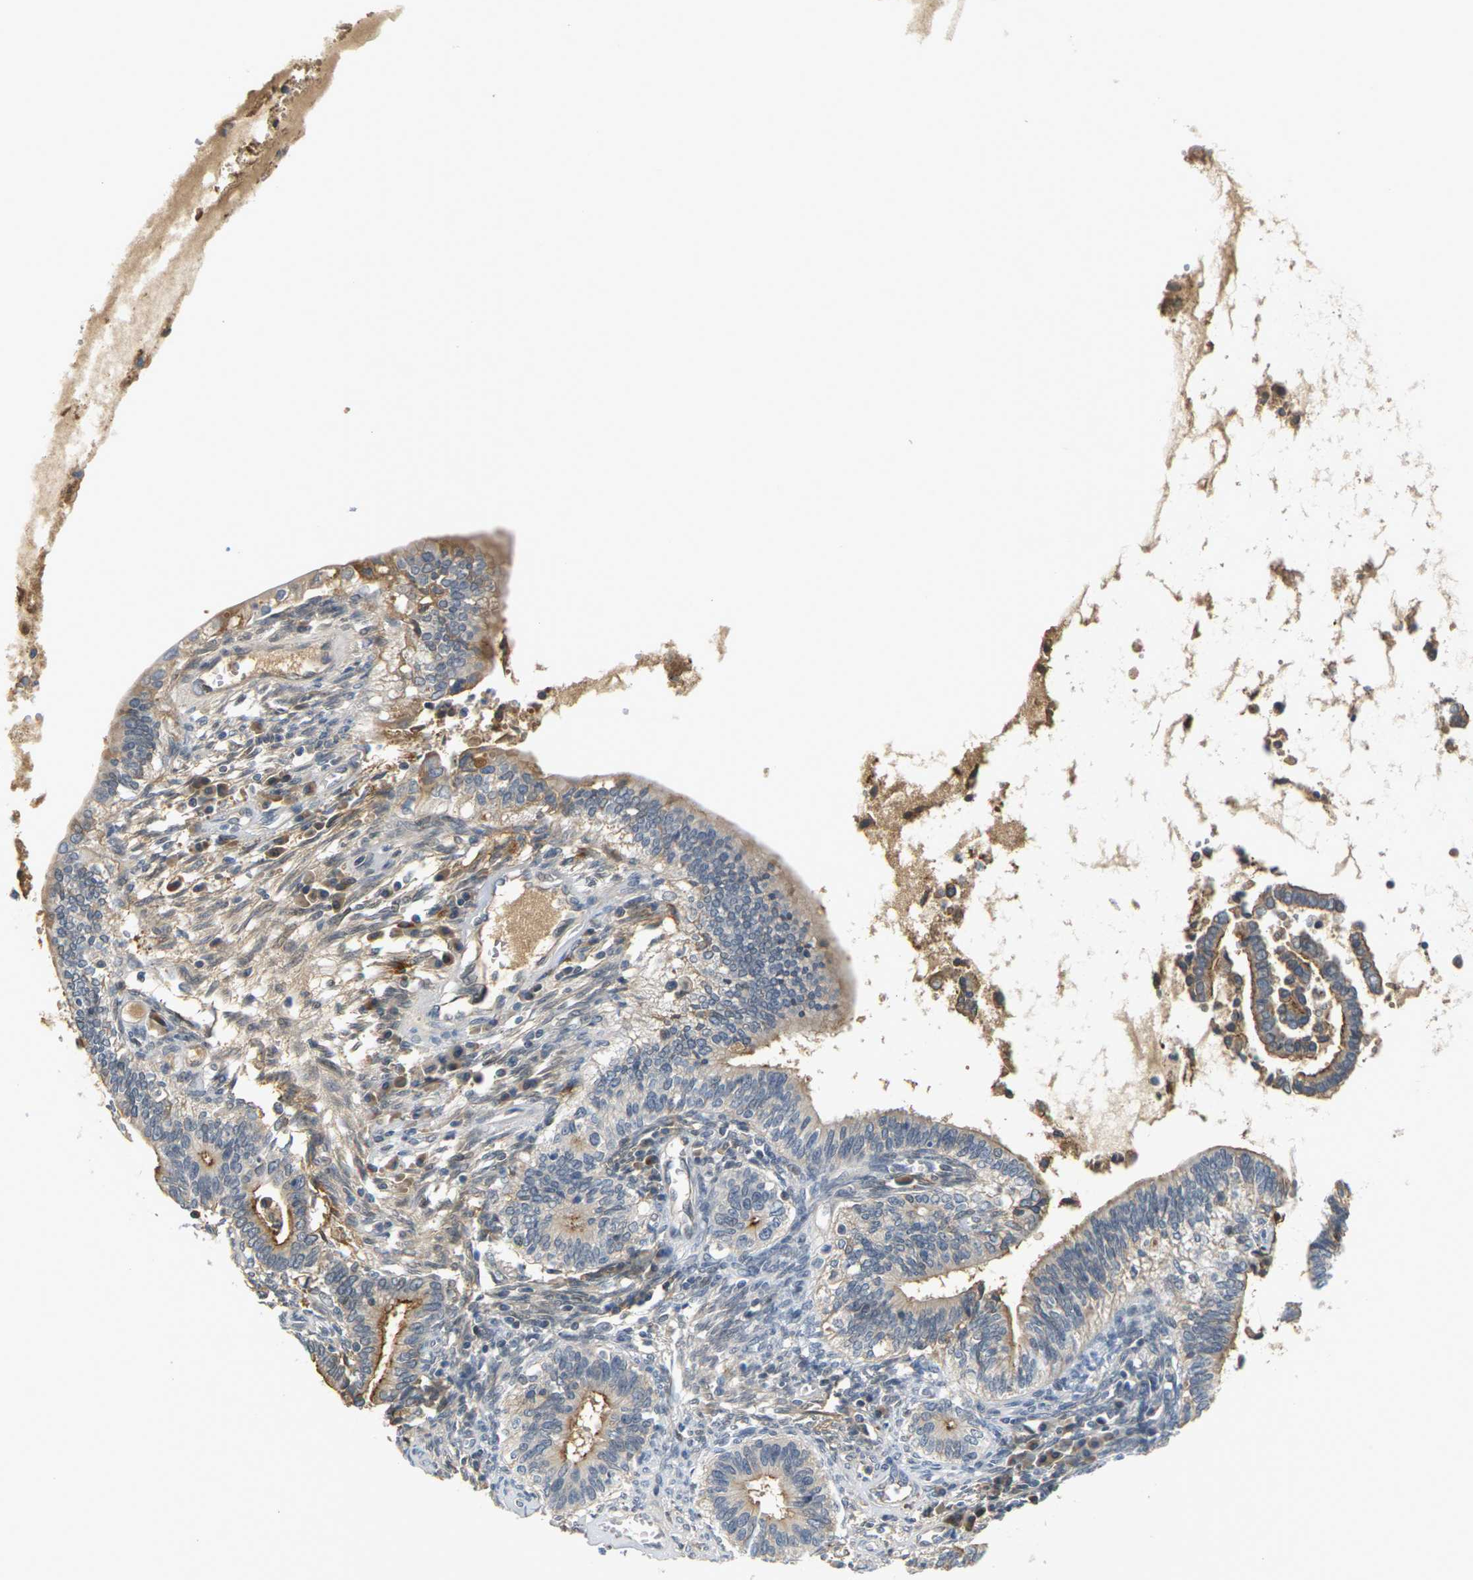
{"staining": {"intensity": "moderate", "quantity": "25%-75%", "location": "cytoplasmic/membranous"}, "tissue": "cervical cancer", "cell_type": "Tumor cells", "image_type": "cancer", "snomed": [{"axis": "morphology", "description": "Adenocarcinoma, NOS"}, {"axis": "topography", "description": "Cervix"}], "caption": "Moderate cytoplasmic/membranous staining for a protein is seen in about 25%-75% of tumor cells of adenocarcinoma (cervical) using IHC.", "gene": "PKP2", "patient": {"sex": "female", "age": 44}}